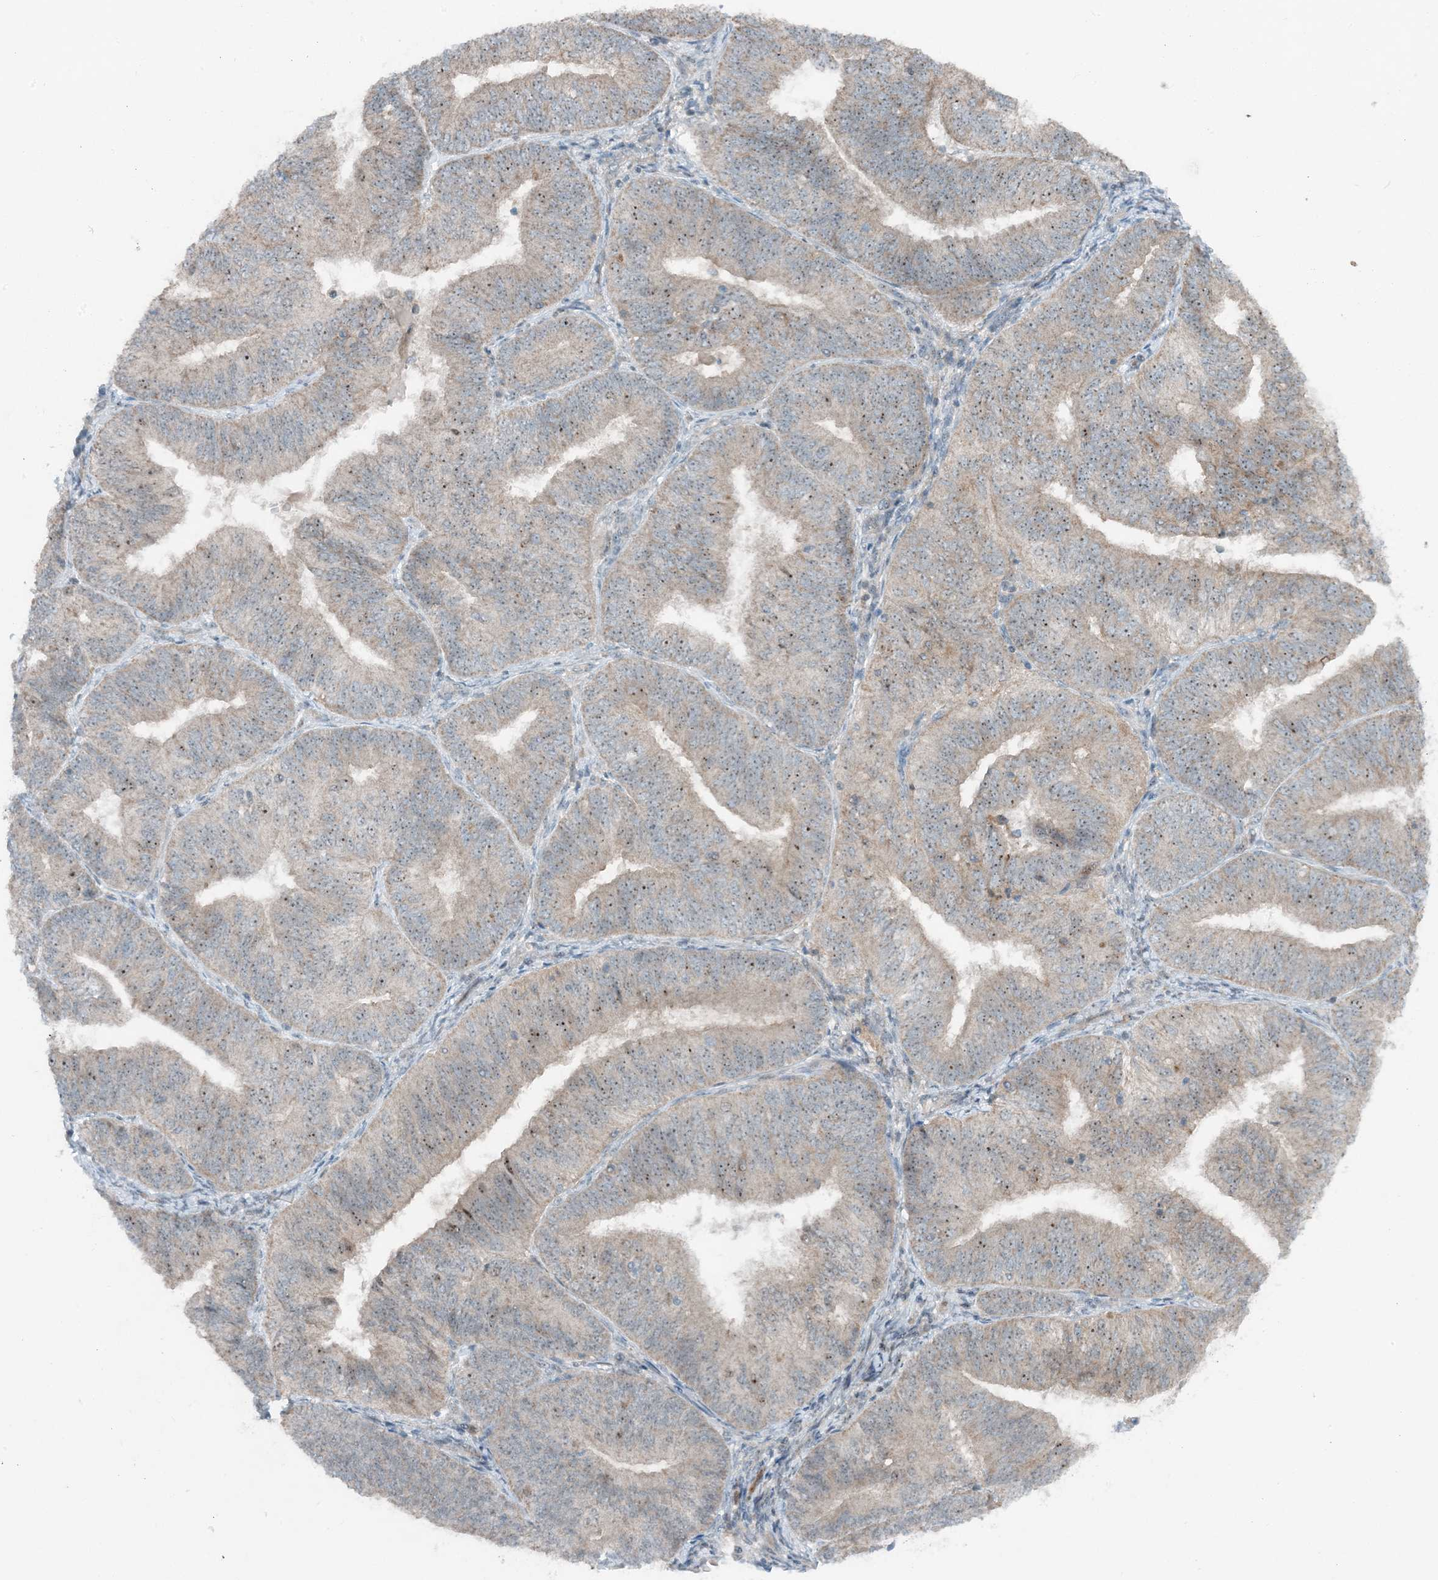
{"staining": {"intensity": "weak", "quantity": ">75%", "location": "cytoplasmic/membranous,nuclear"}, "tissue": "endometrial cancer", "cell_type": "Tumor cells", "image_type": "cancer", "snomed": [{"axis": "morphology", "description": "Adenocarcinoma, NOS"}, {"axis": "topography", "description": "Endometrium"}], "caption": "Adenocarcinoma (endometrial) was stained to show a protein in brown. There is low levels of weak cytoplasmic/membranous and nuclear positivity in about >75% of tumor cells.", "gene": "MITD1", "patient": {"sex": "female", "age": 58}}